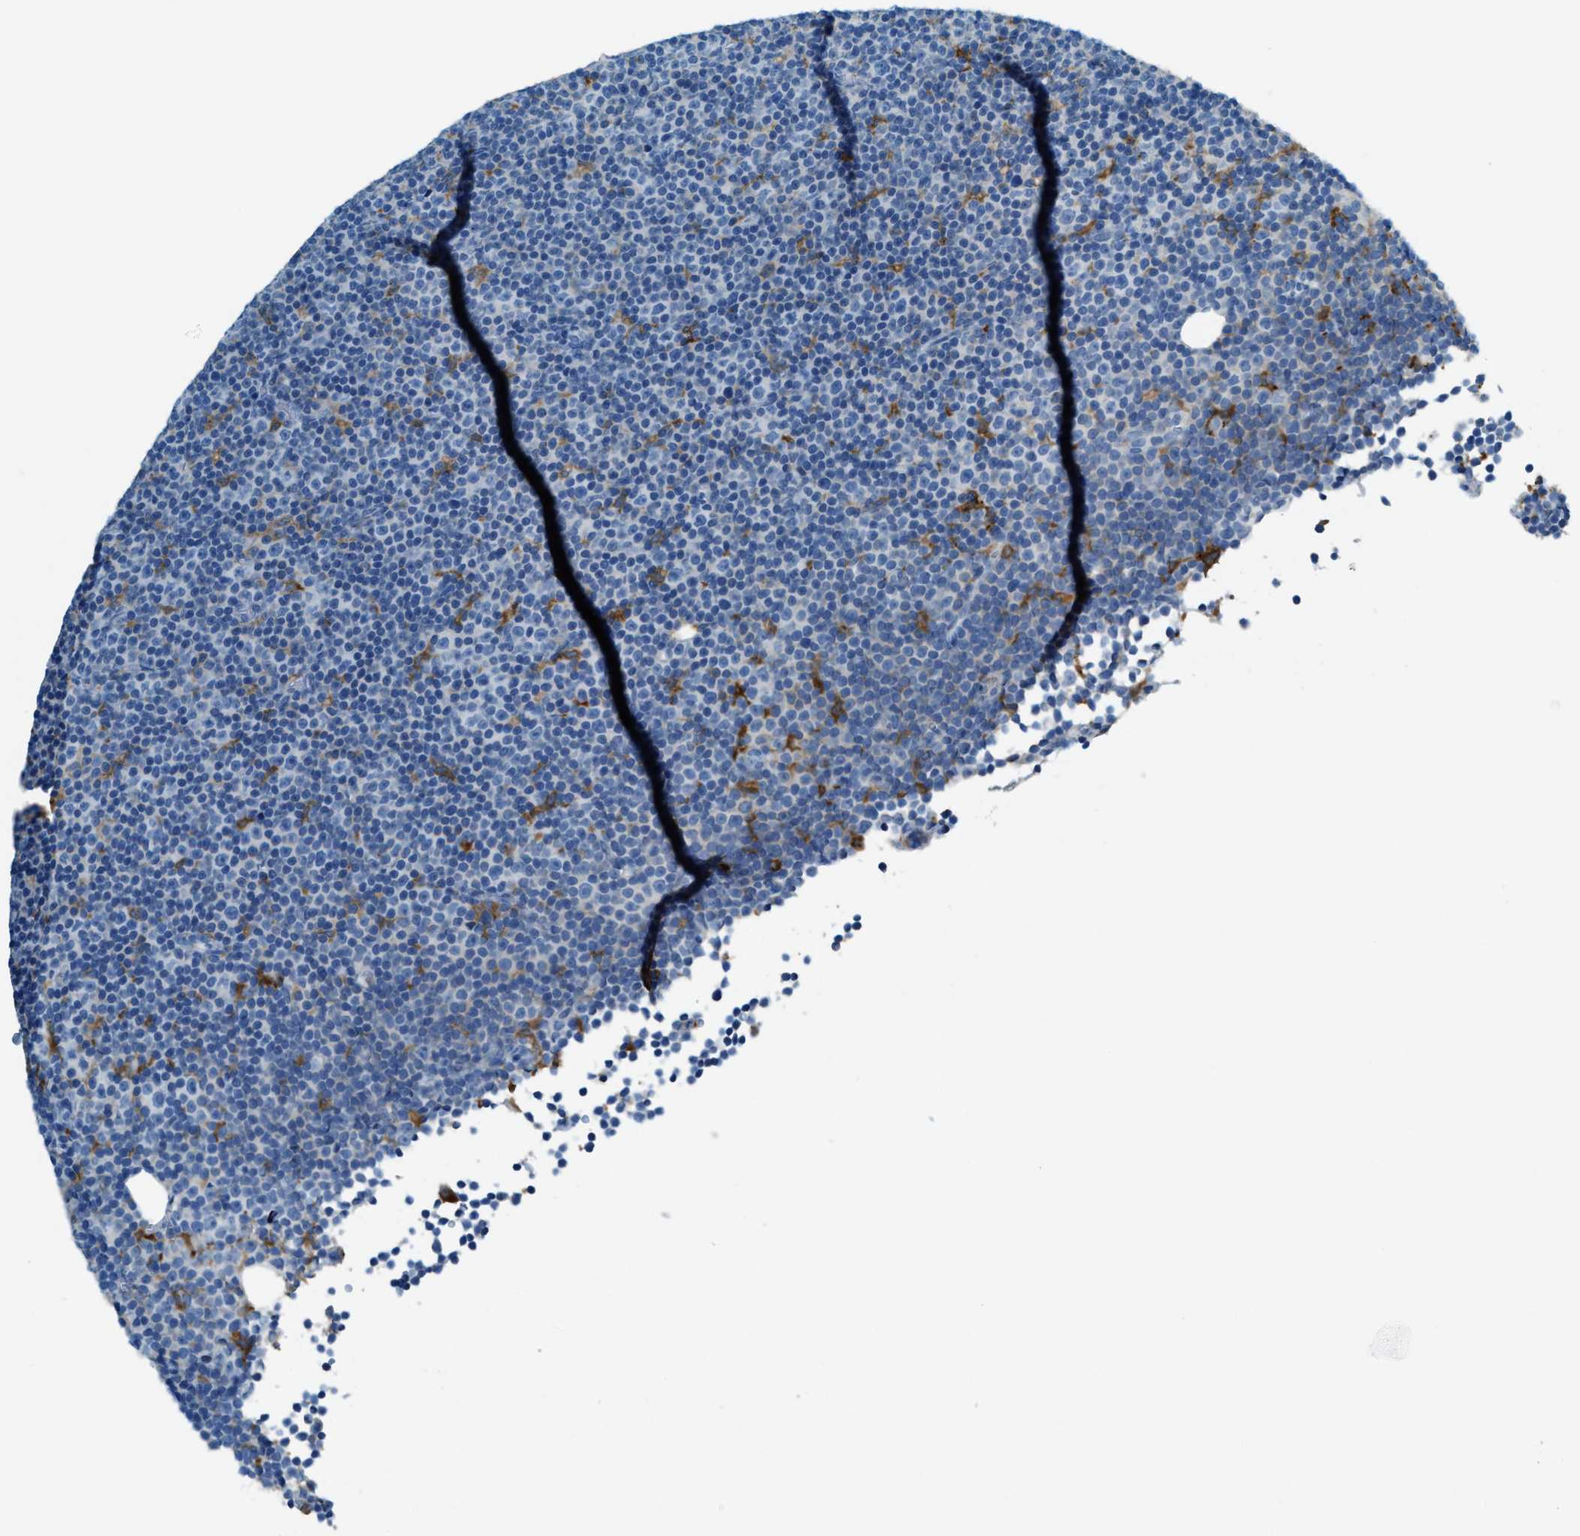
{"staining": {"intensity": "negative", "quantity": "none", "location": "none"}, "tissue": "lymphoma", "cell_type": "Tumor cells", "image_type": "cancer", "snomed": [{"axis": "morphology", "description": "Malignant lymphoma, non-Hodgkin's type, Low grade"}, {"axis": "topography", "description": "Lymph node"}], "caption": "An image of human malignant lymphoma, non-Hodgkin's type (low-grade) is negative for staining in tumor cells. Nuclei are stained in blue.", "gene": "MATCAP2", "patient": {"sex": "female", "age": 67}}